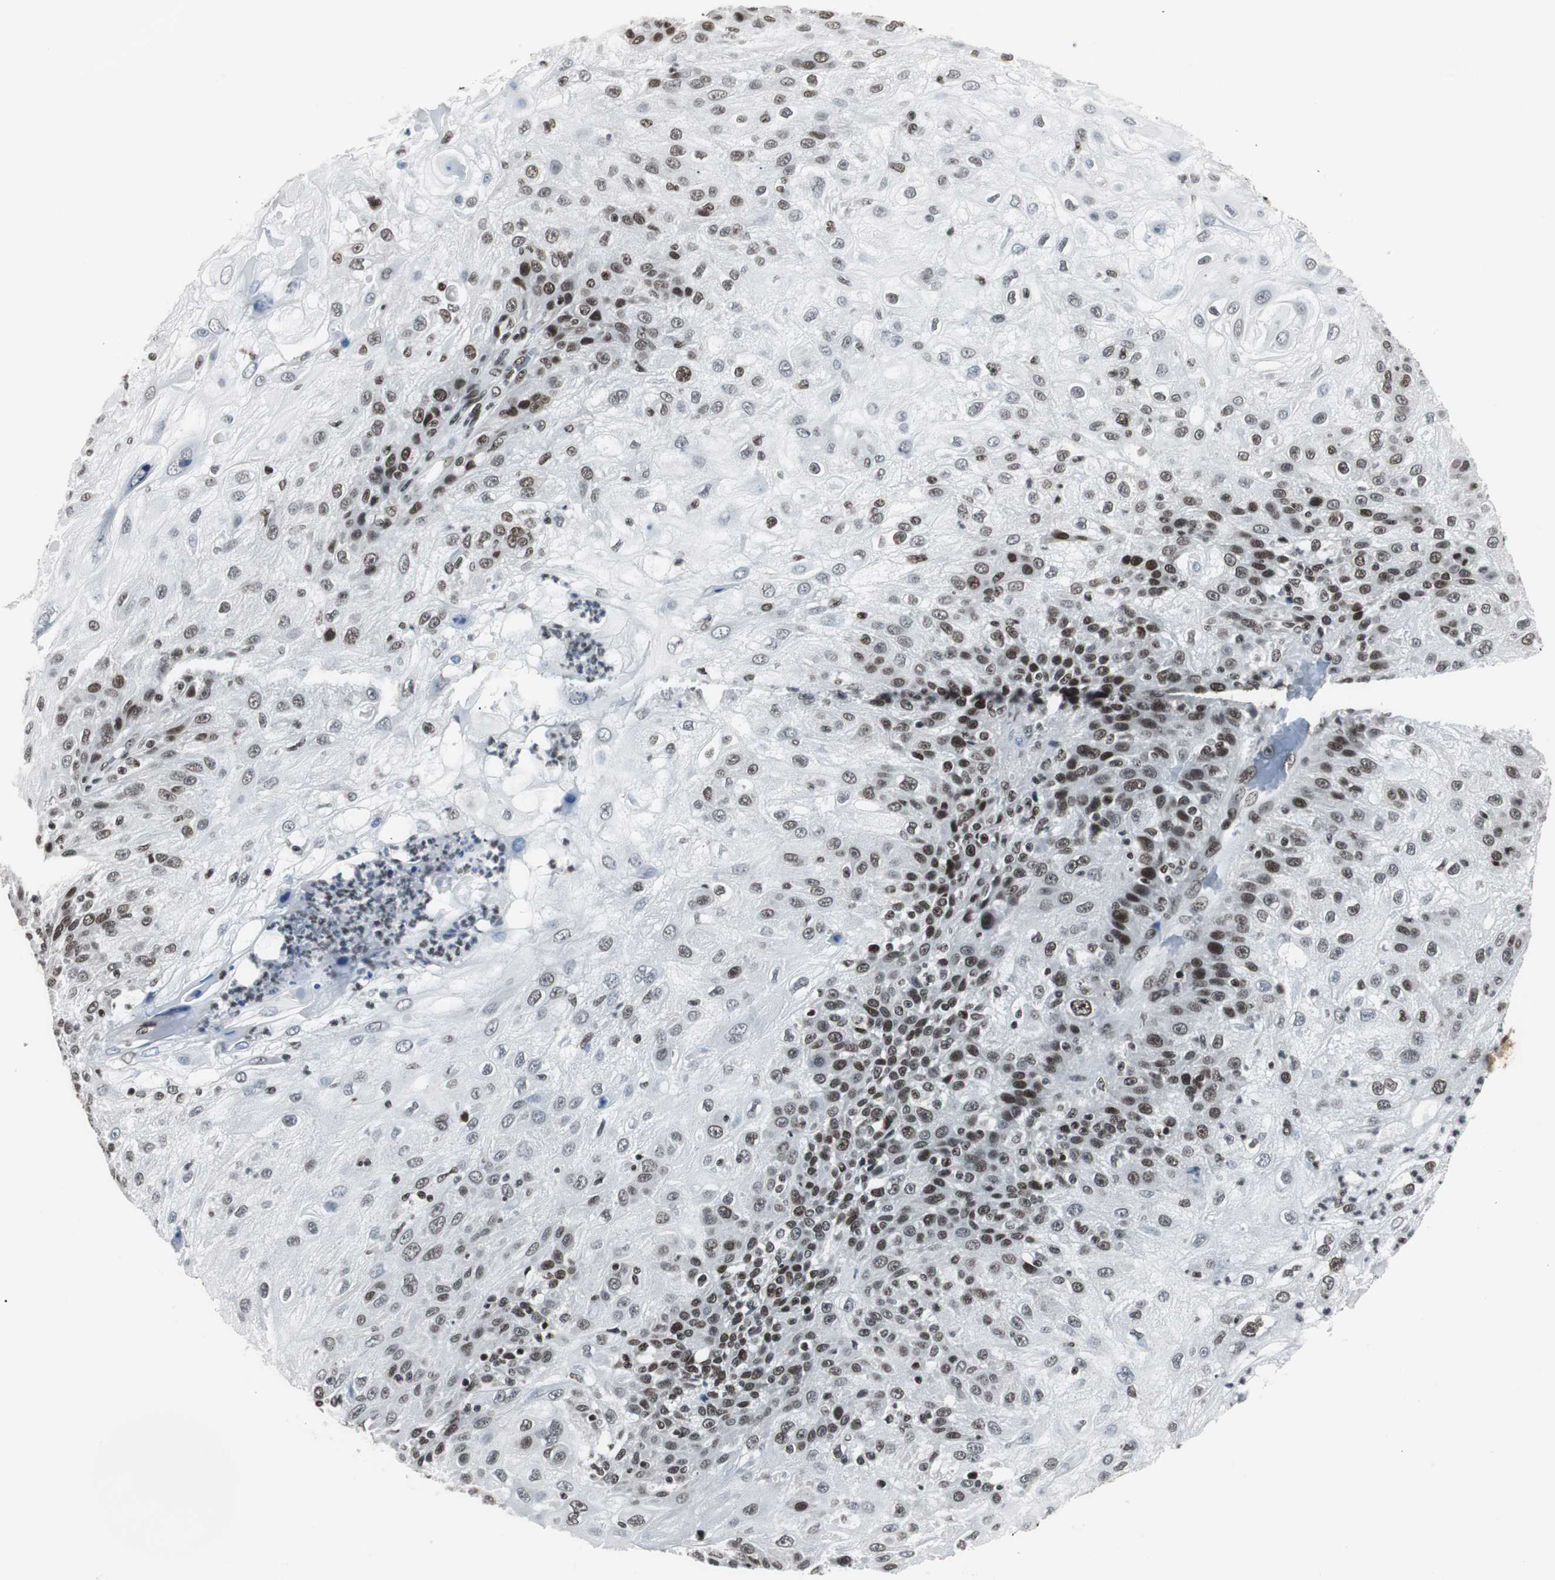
{"staining": {"intensity": "moderate", "quantity": "25%-75%", "location": "nuclear"}, "tissue": "skin cancer", "cell_type": "Tumor cells", "image_type": "cancer", "snomed": [{"axis": "morphology", "description": "Normal tissue, NOS"}, {"axis": "morphology", "description": "Squamous cell carcinoma, NOS"}, {"axis": "topography", "description": "Skin"}], "caption": "The micrograph exhibits immunohistochemical staining of skin cancer. There is moderate nuclear staining is seen in approximately 25%-75% of tumor cells.", "gene": "XRCC1", "patient": {"sex": "female", "age": 83}}